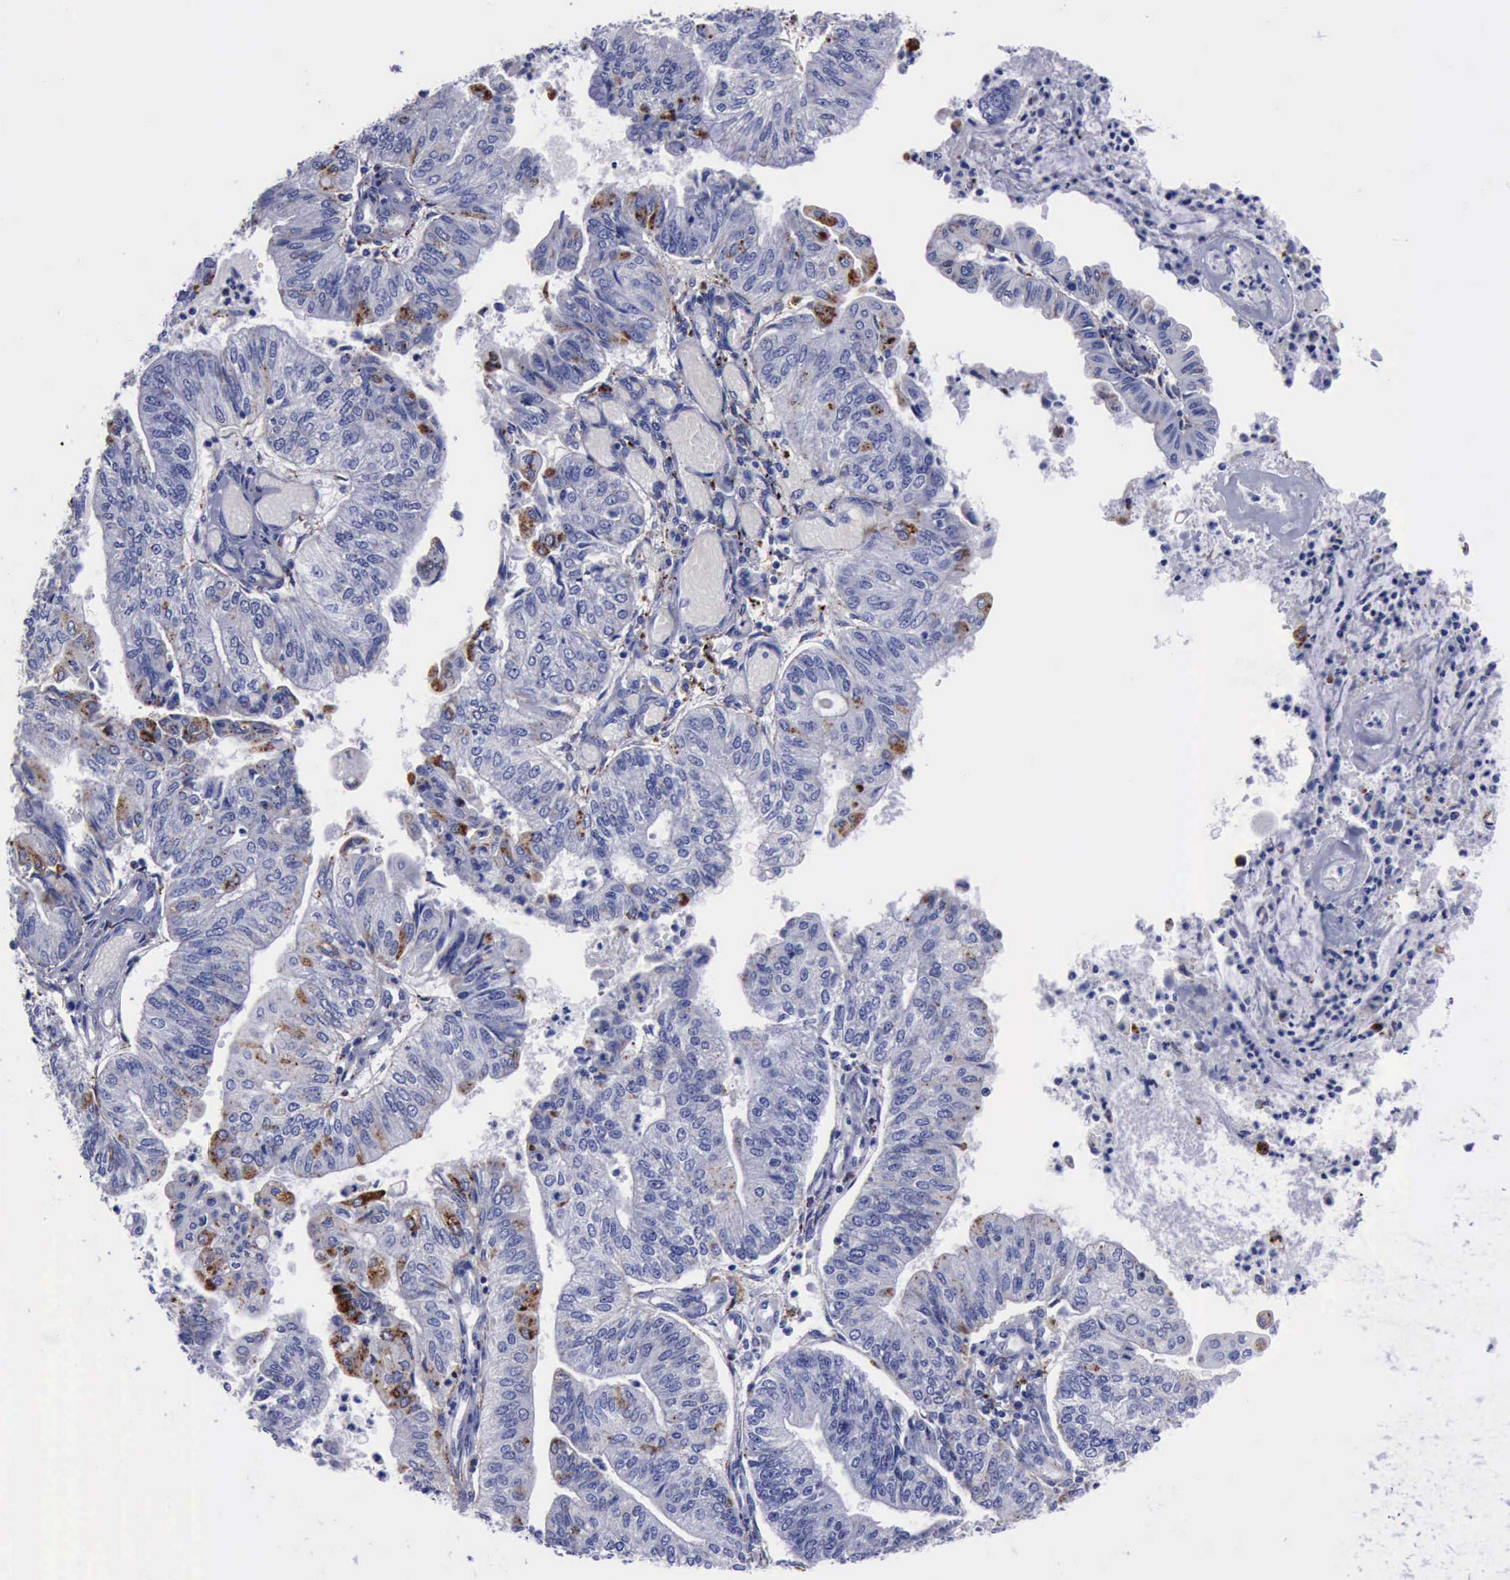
{"staining": {"intensity": "moderate", "quantity": "<25%", "location": "cytoplasmic/membranous"}, "tissue": "endometrial cancer", "cell_type": "Tumor cells", "image_type": "cancer", "snomed": [{"axis": "morphology", "description": "Adenocarcinoma, NOS"}, {"axis": "topography", "description": "Endometrium"}], "caption": "Moderate cytoplasmic/membranous protein expression is seen in approximately <25% of tumor cells in adenocarcinoma (endometrial).", "gene": "CTSD", "patient": {"sex": "female", "age": 59}}